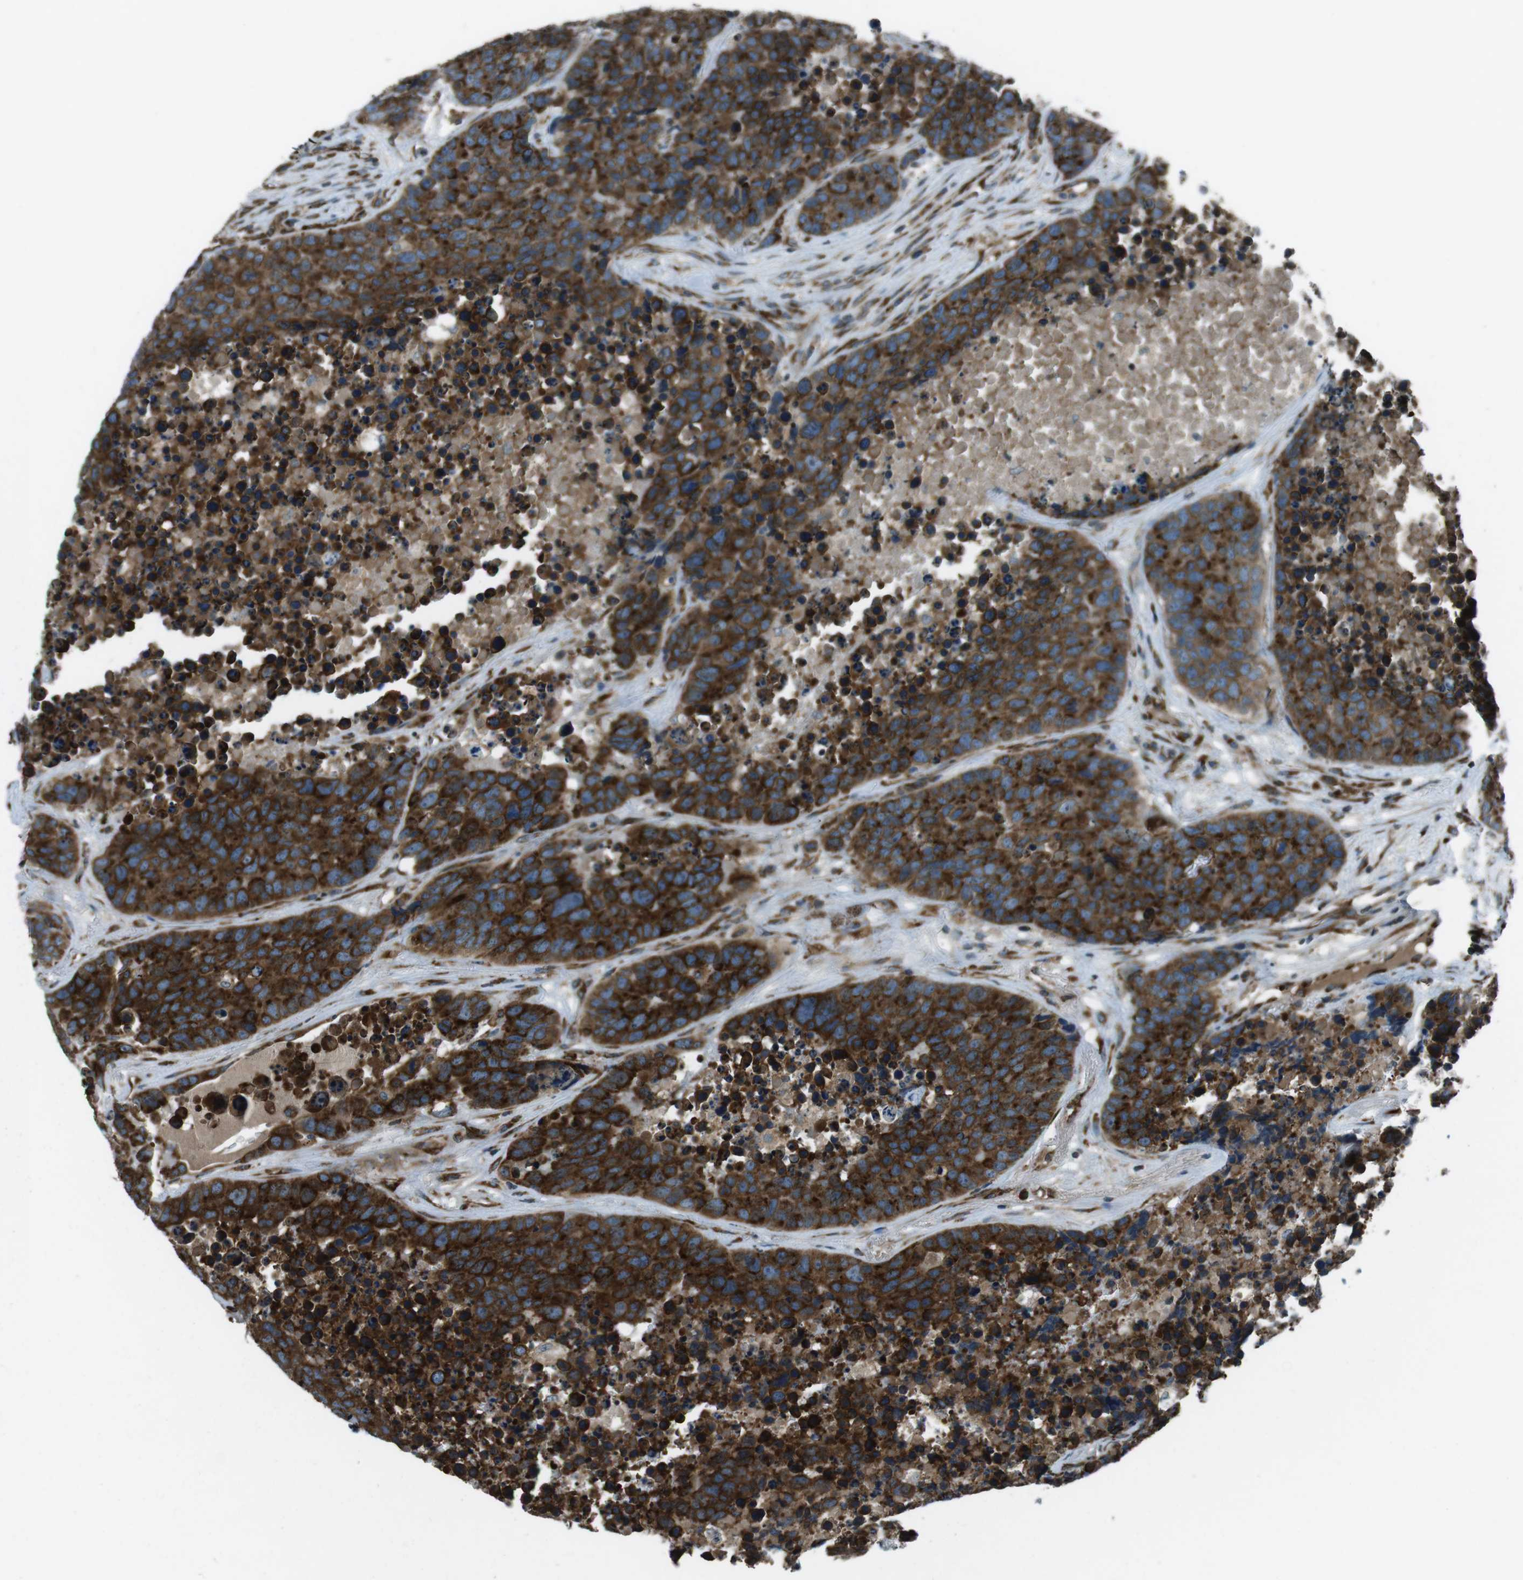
{"staining": {"intensity": "strong", "quantity": ">75%", "location": "cytoplasmic/membranous"}, "tissue": "carcinoid", "cell_type": "Tumor cells", "image_type": "cancer", "snomed": [{"axis": "morphology", "description": "Carcinoid, malignant, NOS"}, {"axis": "topography", "description": "Lung"}], "caption": "This image shows IHC staining of carcinoid, with high strong cytoplasmic/membranous staining in about >75% of tumor cells.", "gene": "KTN1", "patient": {"sex": "male", "age": 60}}